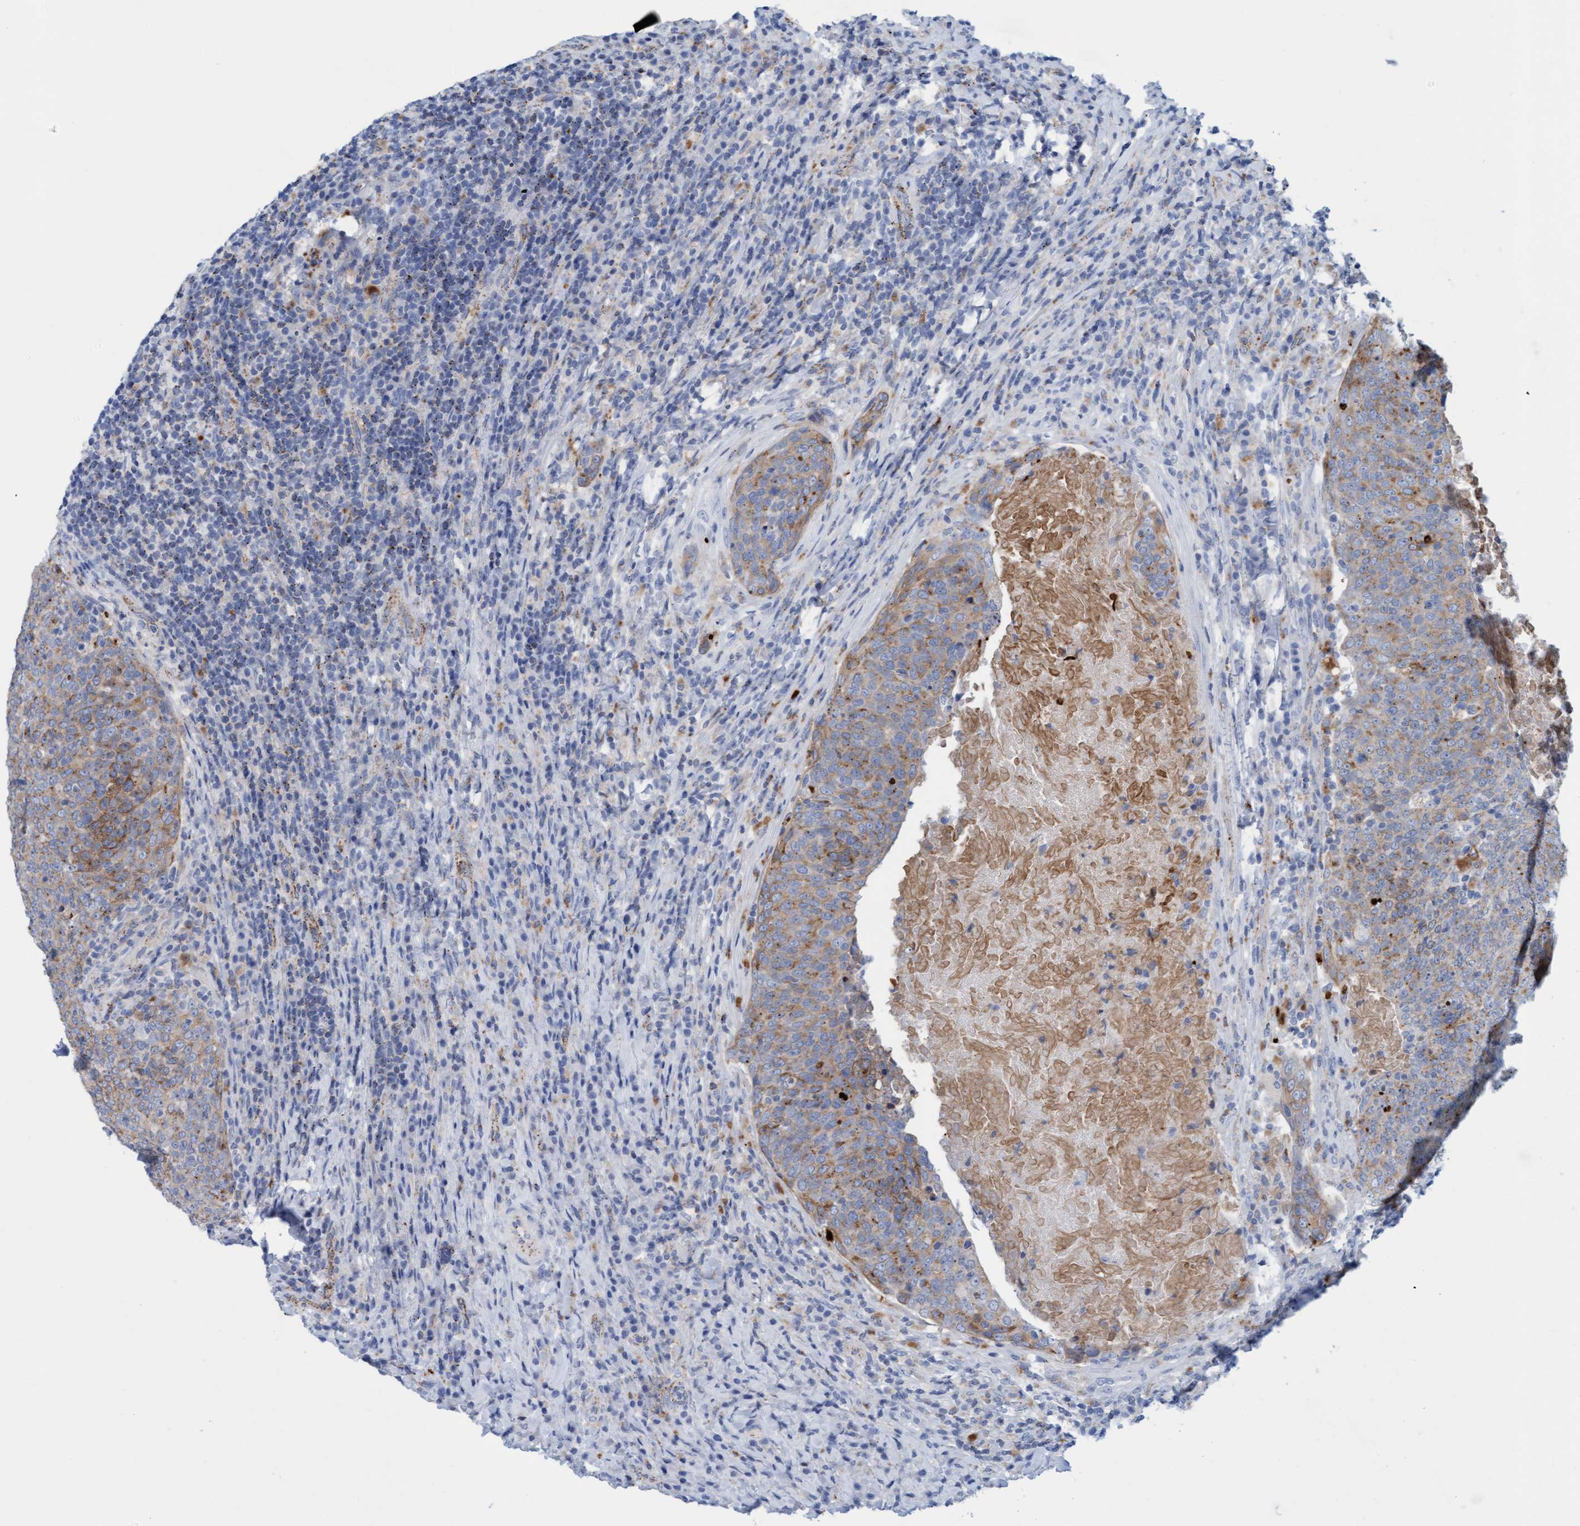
{"staining": {"intensity": "moderate", "quantity": ">75%", "location": "cytoplasmic/membranous"}, "tissue": "head and neck cancer", "cell_type": "Tumor cells", "image_type": "cancer", "snomed": [{"axis": "morphology", "description": "Squamous cell carcinoma, NOS"}, {"axis": "morphology", "description": "Squamous cell carcinoma, metastatic, NOS"}, {"axis": "topography", "description": "Lymph node"}, {"axis": "topography", "description": "Head-Neck"}], "caption": "Head and neck cancer stained for a protein (brown) demonstrates moderate cytoplasmic/membranous positive expression in about >75% of tumor cells.", "gene": "SGSH", "patient": {"sex": "male", "age": 62}}